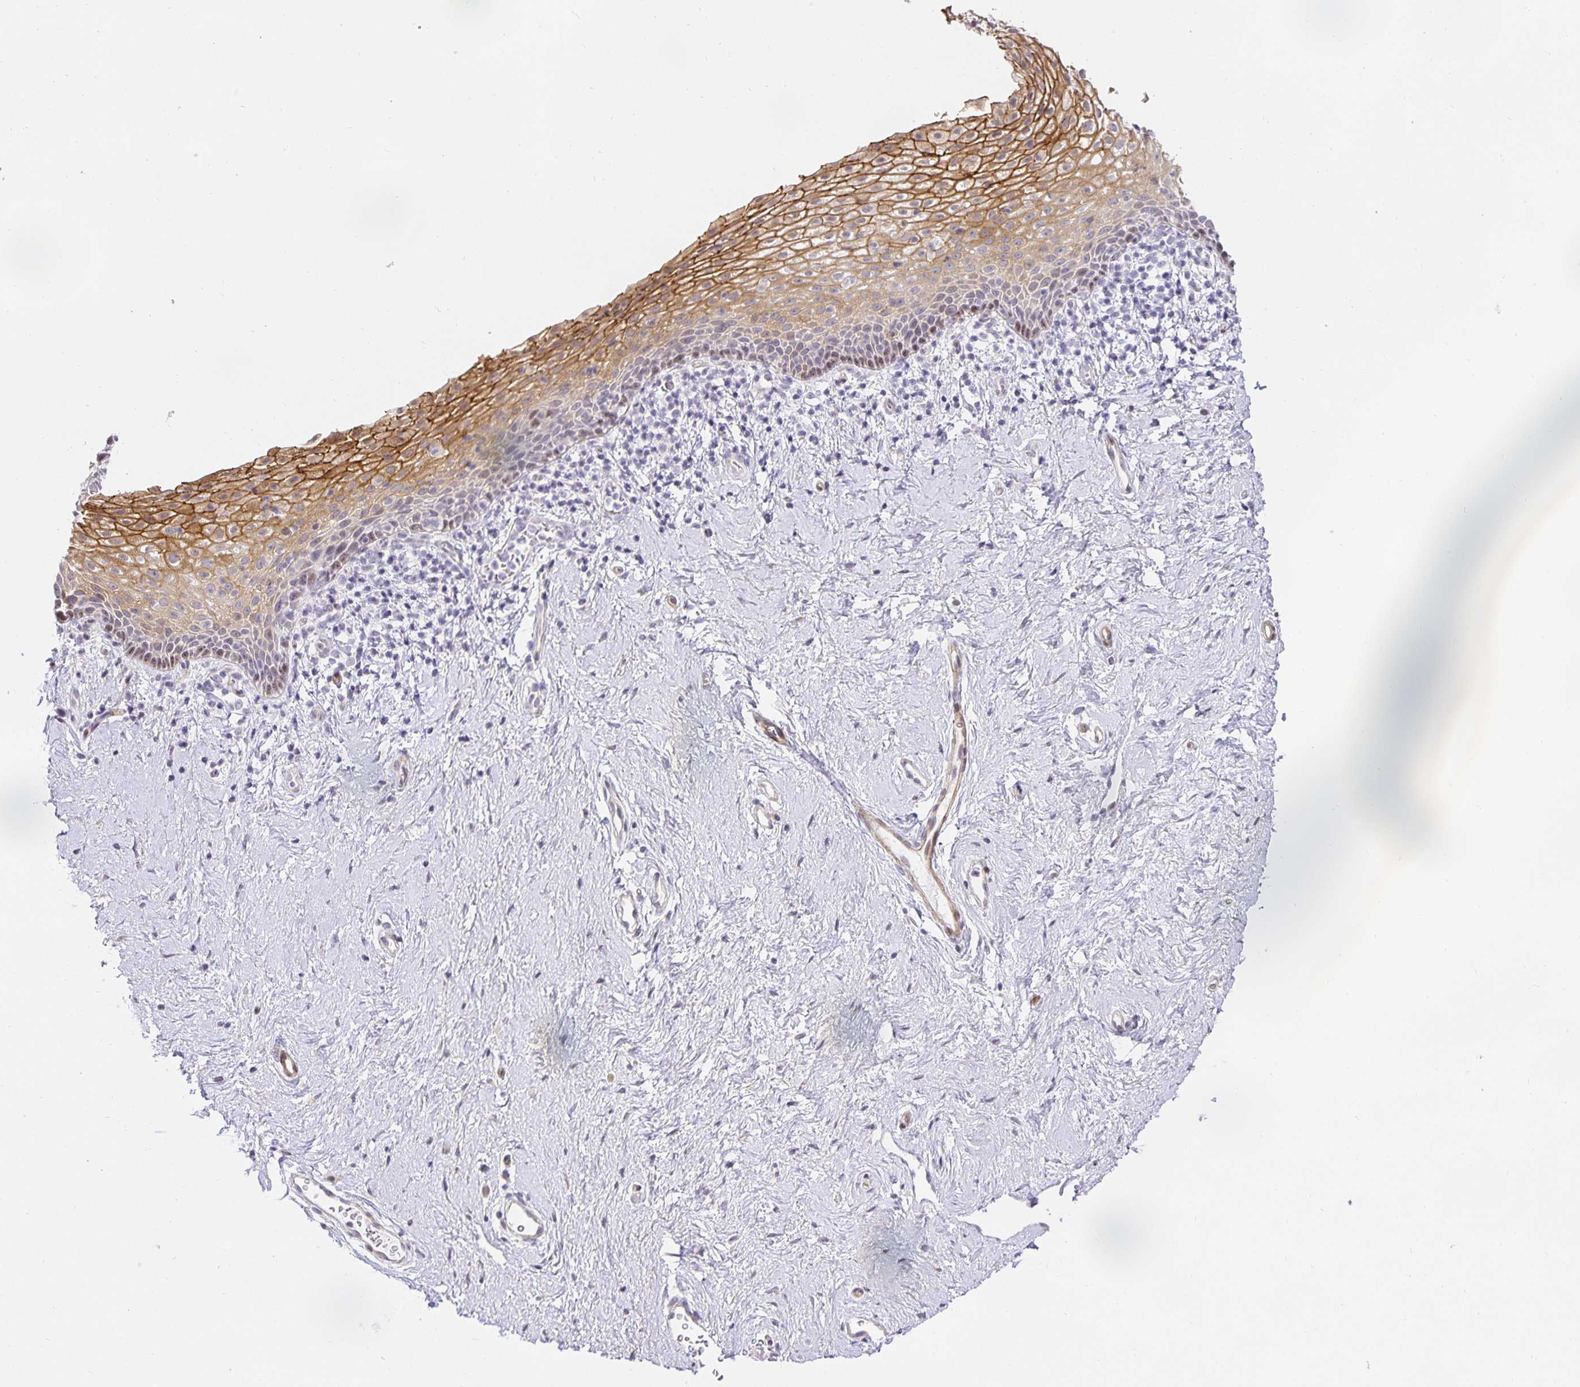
{"staining": {"intensity": "moderate", "quantity": "25%-75%", "location": "cytoplasmic/membranous"}, "tissue": "vagina", "cell_type": "Squamous epithelial cells", "image_type": "normal", "snomed": [{"axis": "morphology", "description": "Normal tissue, NOS"}, {"axis": "topography", "description": "Vagina"}], "caption": "Human vagina stained for a protein (brown) reveals moderate cytoplasmic/membranous positive staining in approximately 25%-75% of squamous epithelial cells.", "gene": "TJP3", "patient": {"sex": "female", "age": 61}}